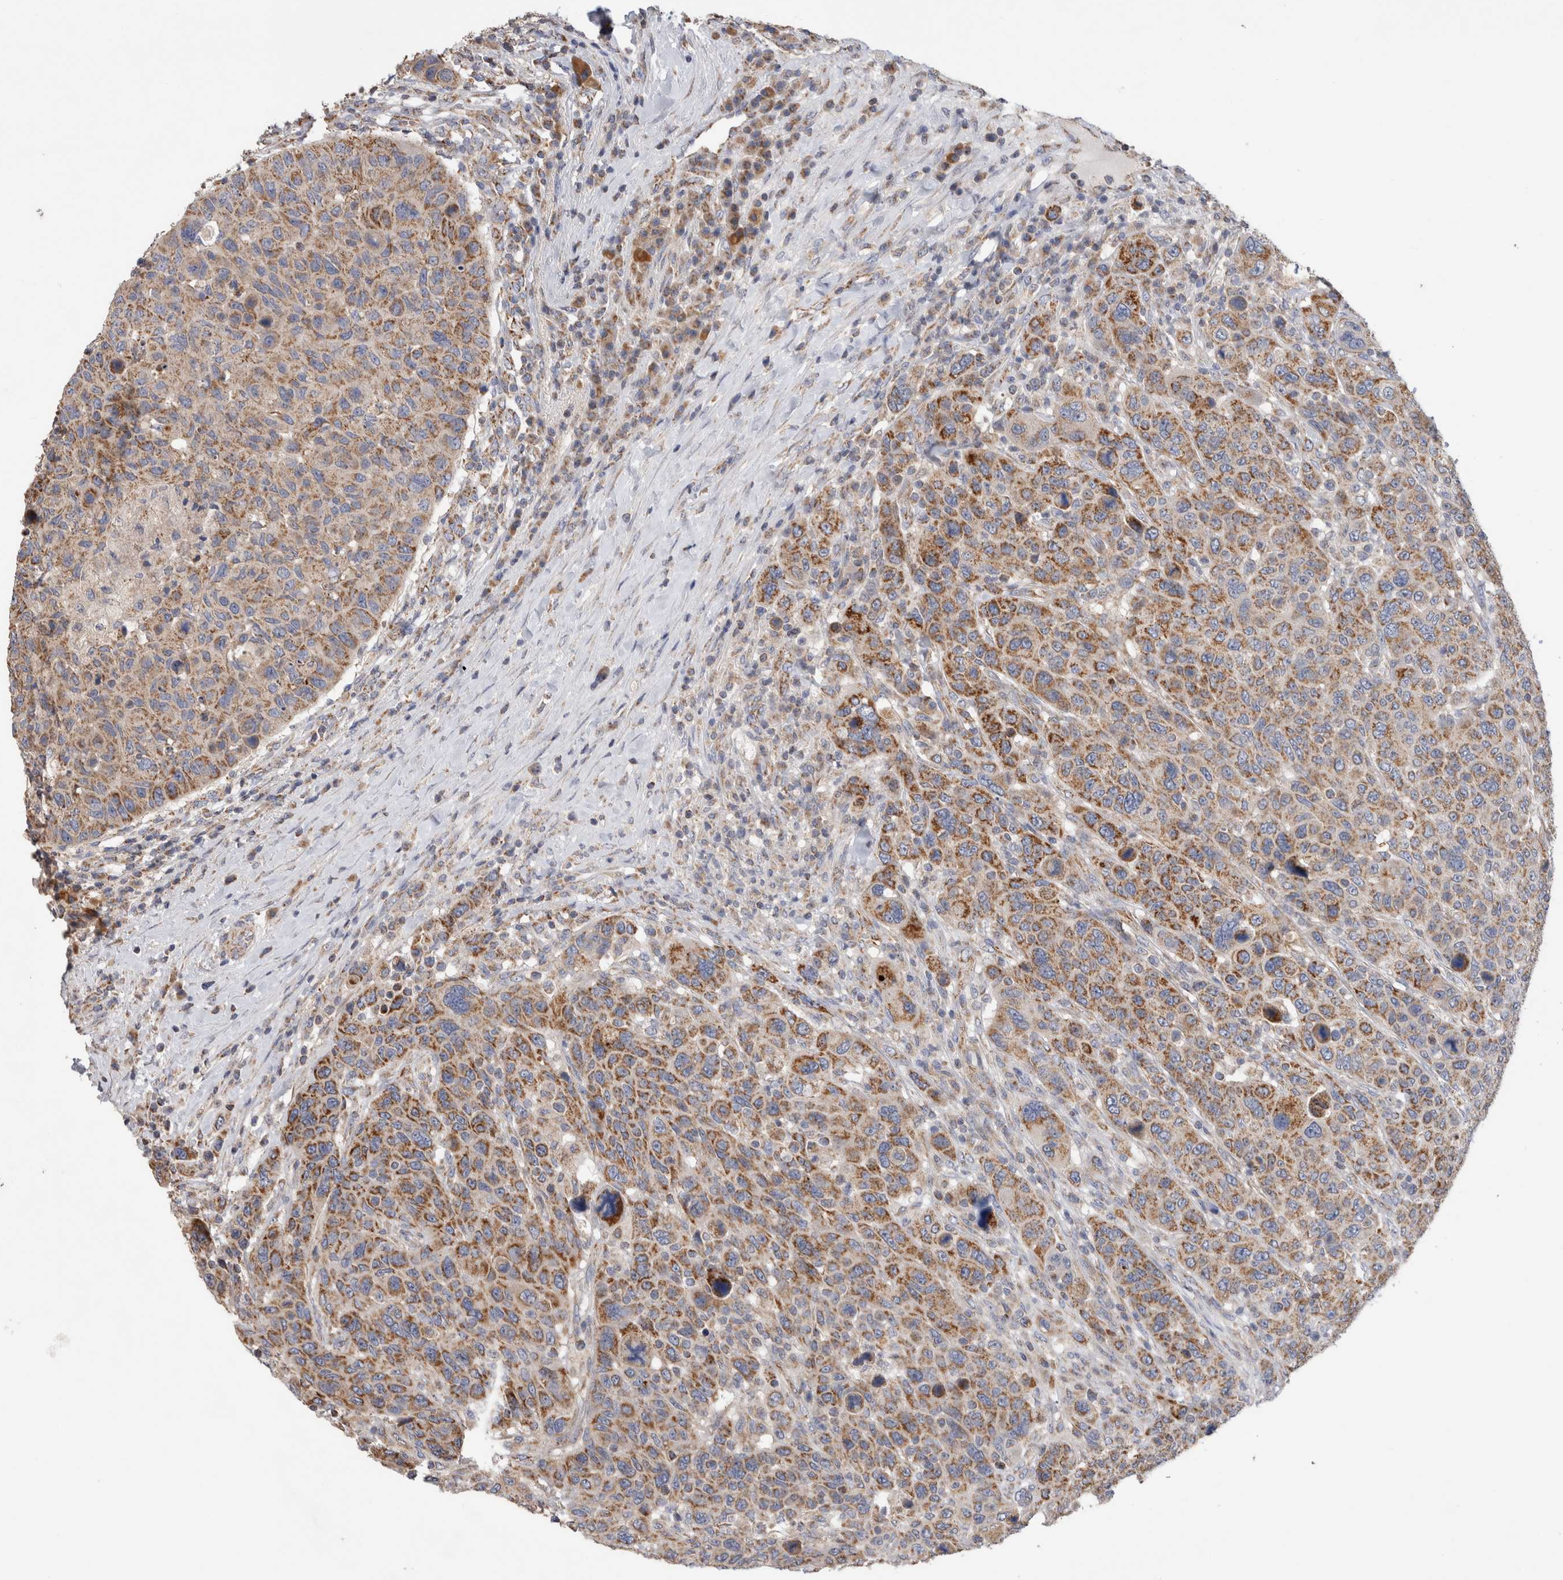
{"staining": {"intensity": "moderate", "quantity": ">75%", "location": "cytoplasmic/membranous"}, "tissue": "breast cancer", "cell_type": "Tumor cells", "image_type": "cancer", "snomed": [{"axis": "morphology", "description": "Duct carcinoma"}, {"axis": "topography", "description": "Breast"}], "caption": "The image demonstrates a brown stain indicating the presence of a protein in the cytoplasmic/membranous of tumor cells in breast cancer (infiltrating ductal carcinoma). (brown staining indicates protein expression, while blue staining denotes nuclei).", "gene": "IARS2", "patient": {"sex": "female", "age": 37}}